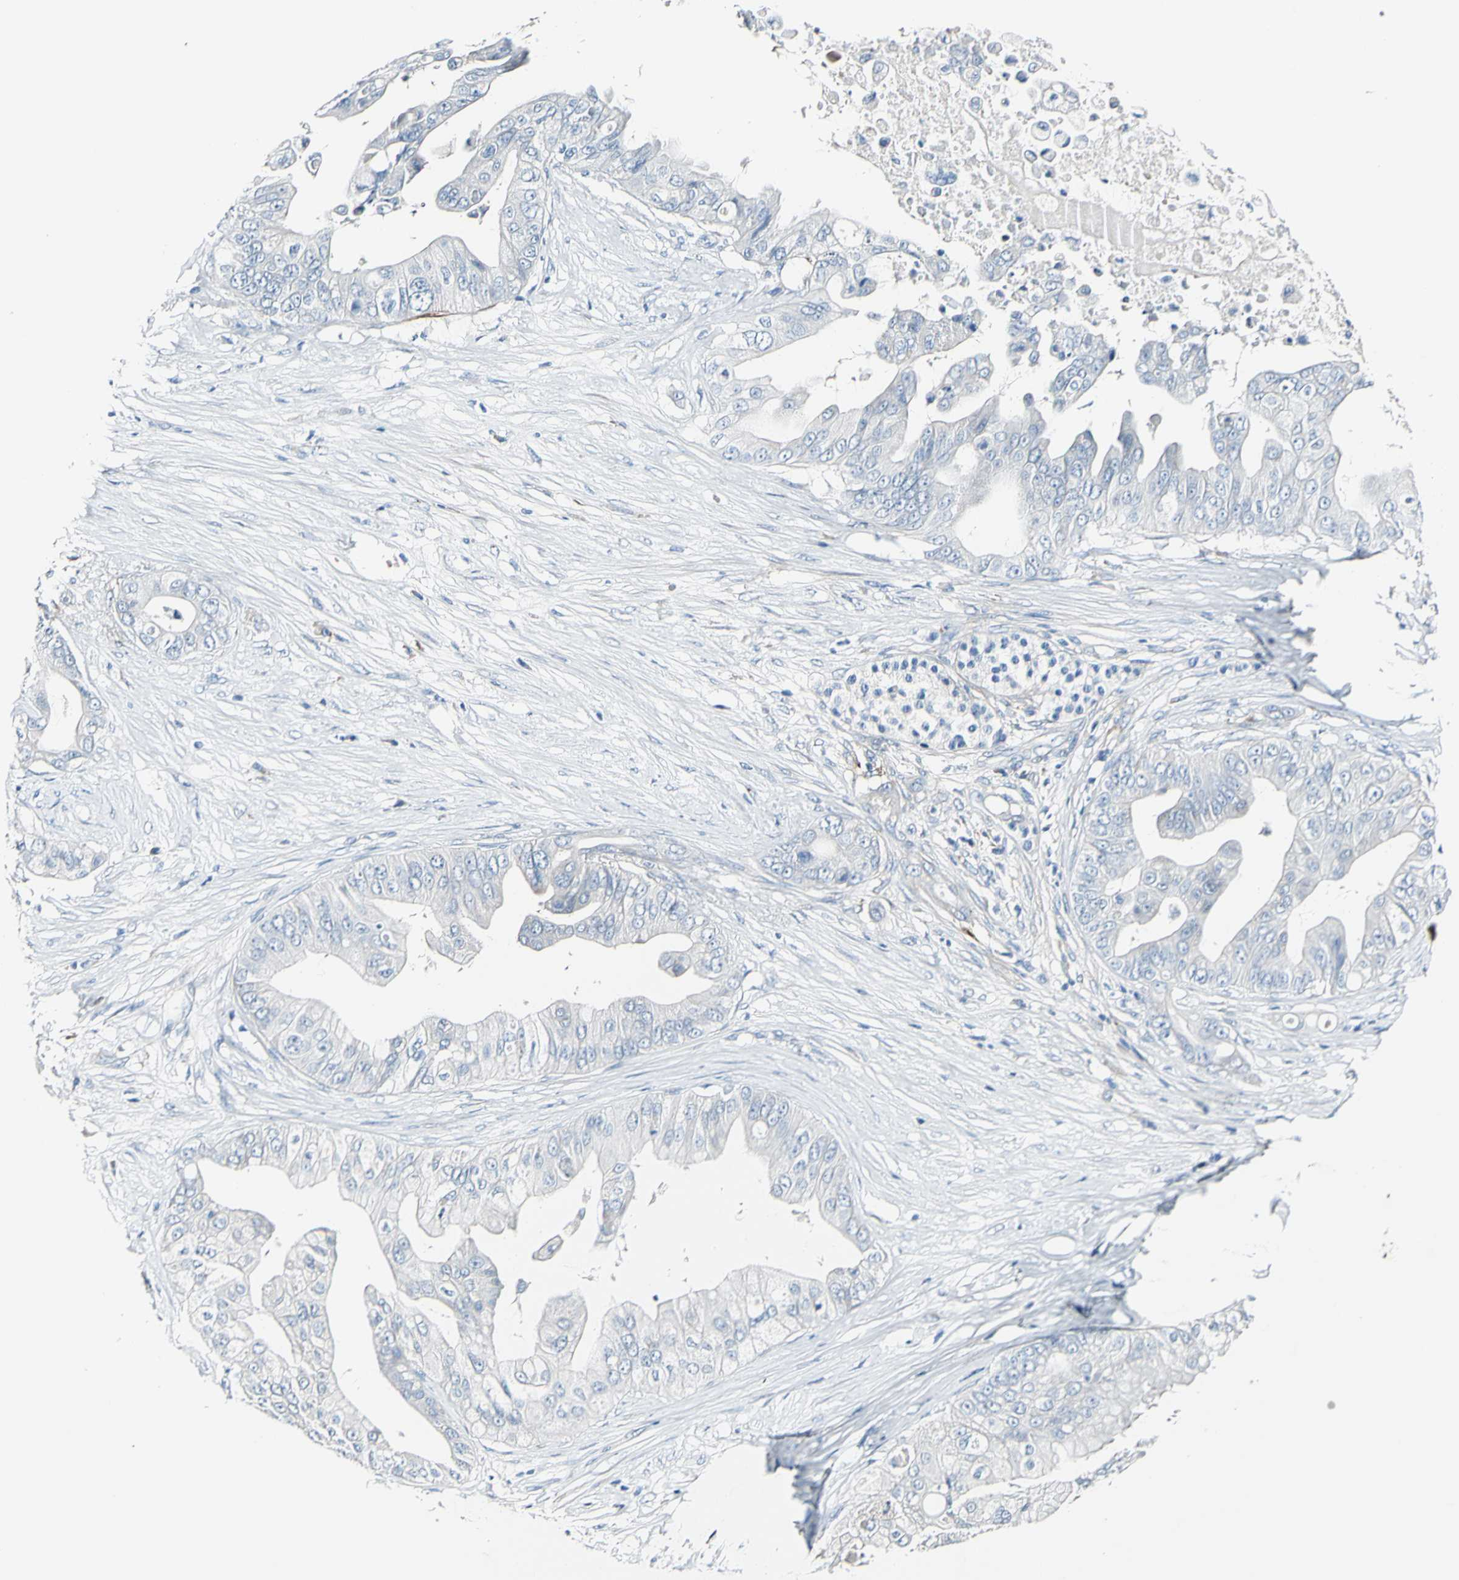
{"staining": {"intensity": "negative", "quantity": "none", "location": "none"}, "tissue": "pancreatic cancer", "cell_type": "Tumor cells", "image_type": "cancer", "snomed": [{"axis": "morphology", "description": "Adenocarcinoma, NOS"}, {"axis": "topography", "description": "Pancreas"}], "caption": "Immunohistochemical staining of pancreatic cancer (adenocarcinoma) displays no significant staining in tumor cells.", "gene": "COL6A3", "patient": {"sex": "female", "age": 75}}